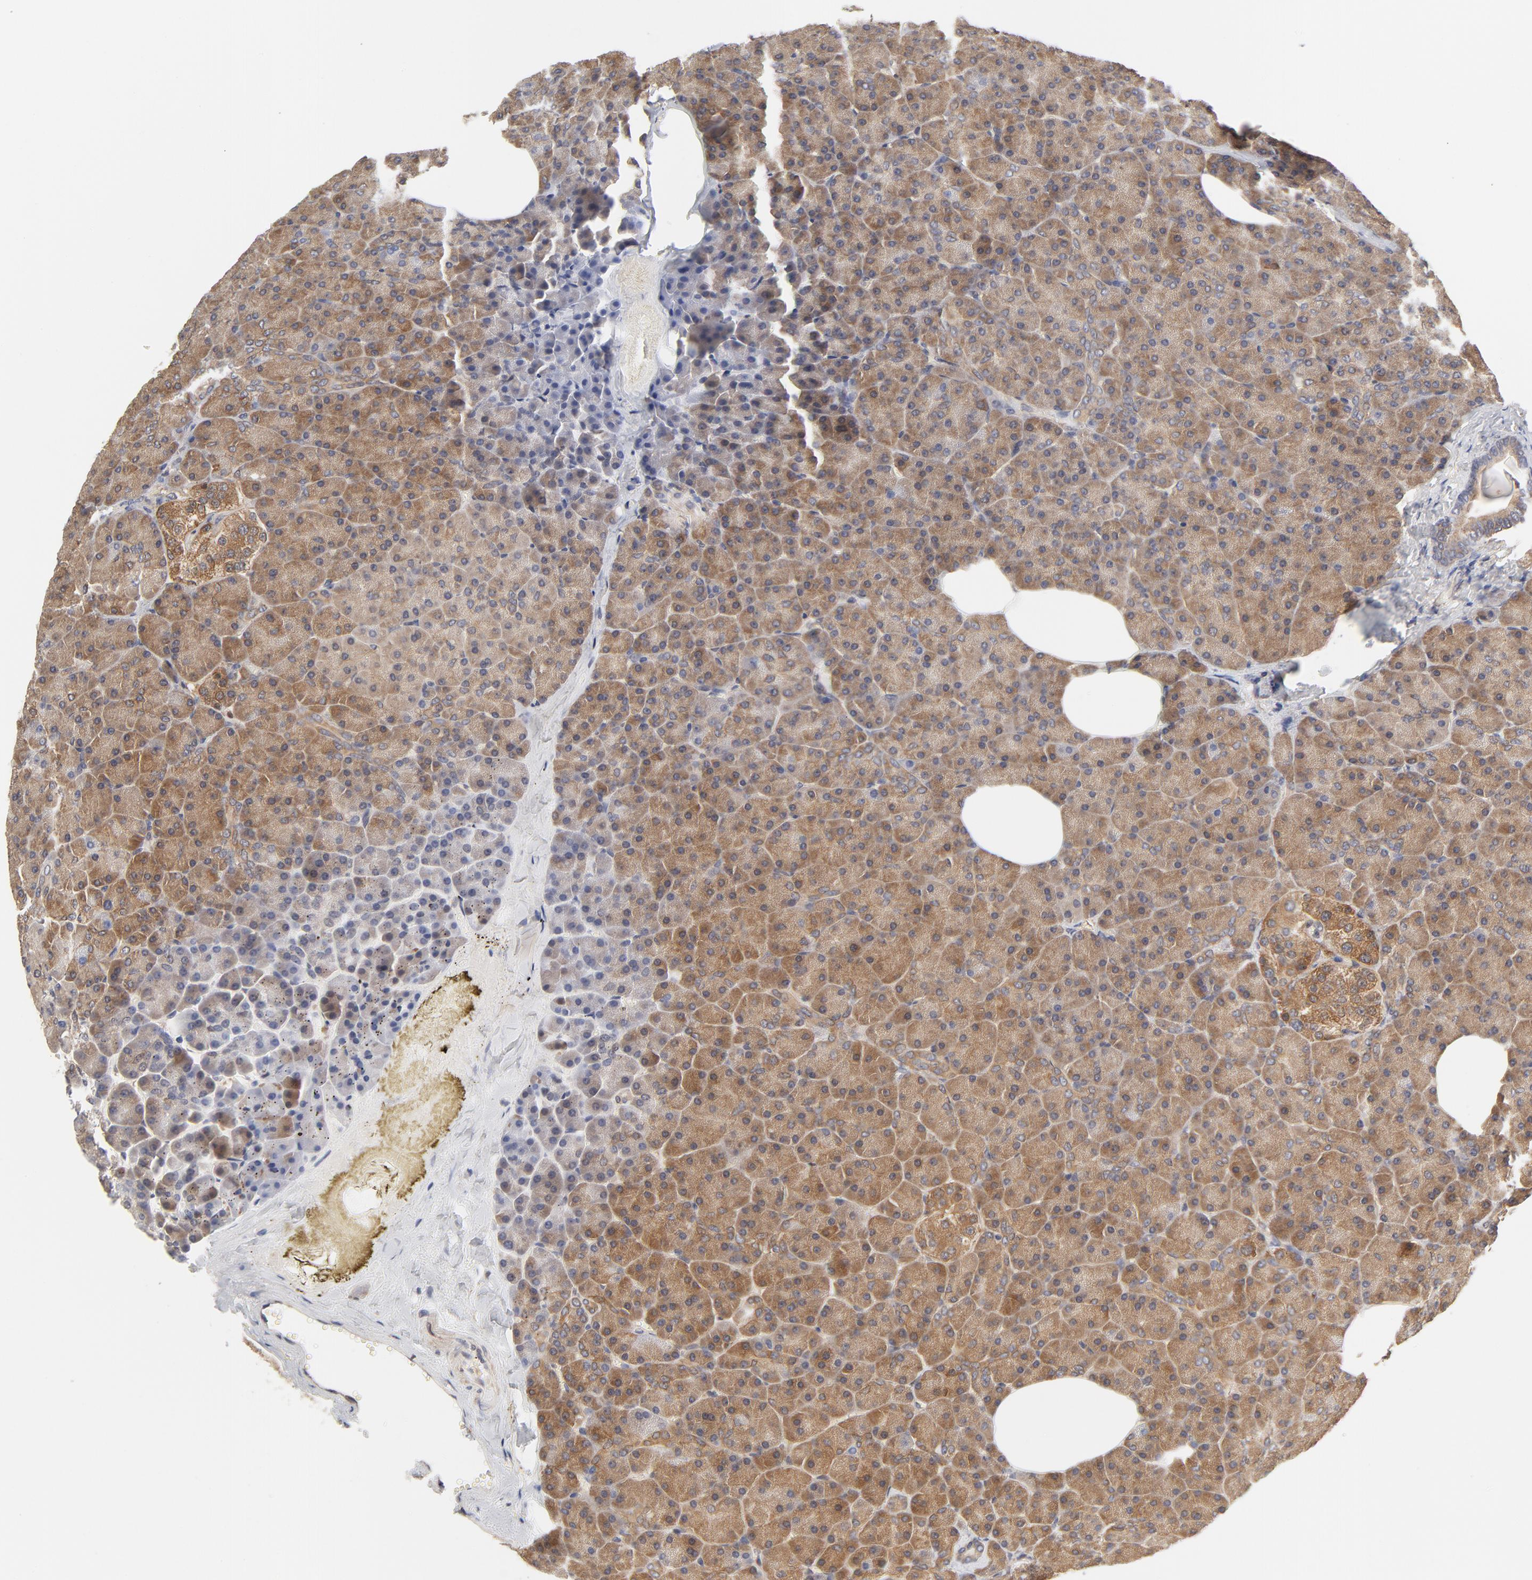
{"staining": {"intensity": "moderate", "quantity": ">75%", "location": "cytoplasmic/membranous"}, "tissue": "pancreas", "cell_type": "Exocrine glandular cells", "image_type": "normal", "snomed": [{"axis": "morphology", "description": "Normal tissue, NOS"}, {"axis": "topography", "description": "Pancreas"}], "caption": "Immunohistochemistry of benign human pancreas demonstrates medium levels of moderate cytoplasmic/membranous expression in about >75% of exocrine glandular cells.", "gene": "ASMTL", "patient": {"sex": "female", "age": 35}}